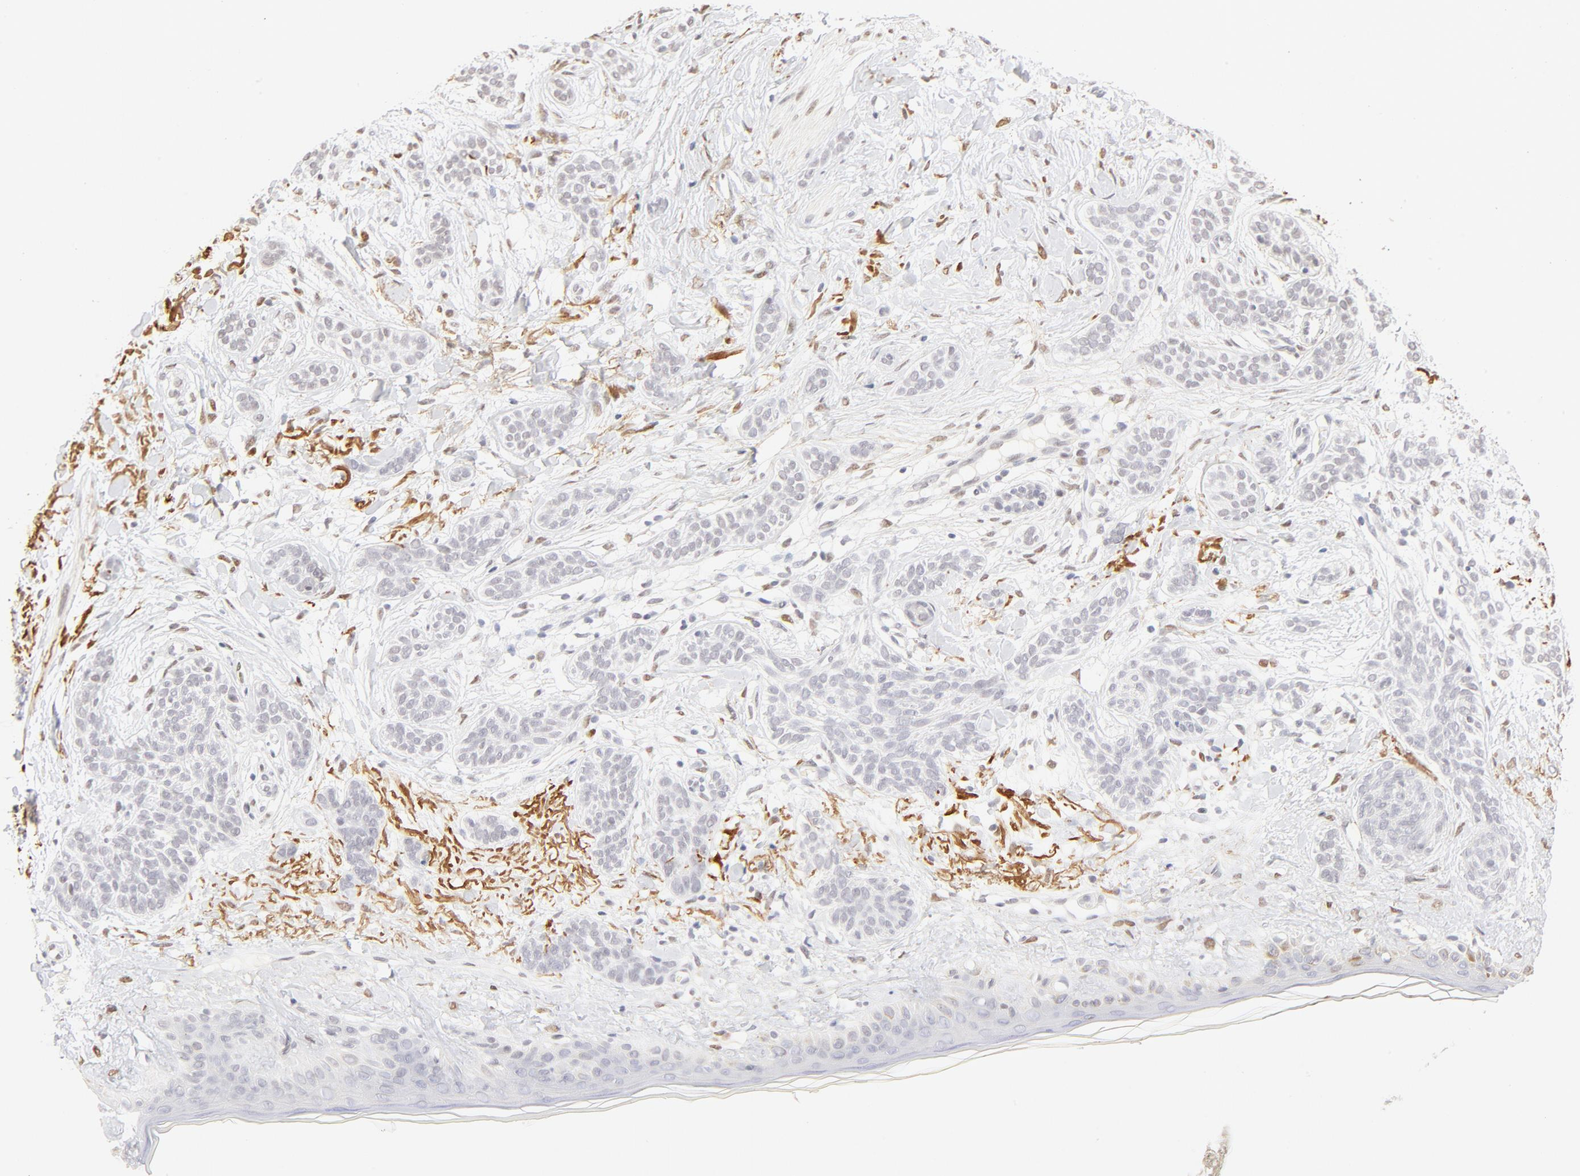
{"staining": {"intensity": "negative", "quantity": "none", "location": "none"}, "tissue": "skin cancer", "cell_type": "Tumor cells", "image_type": "cancer", "snomed": [{"axis": "morphology", "description": "Normal tissue, NOS"}, {"axis": "morphology", "description": "Basal cell carcinoma"}, {"axis": "topography", "description": "Skin"}], "caption": "This is a photomicrograph of immunohistochemistry staining of skin cancer, which shows no positivity in tumor cells.", "gene": "PBX1", "patient": {"sex": "male", "age": 63}}